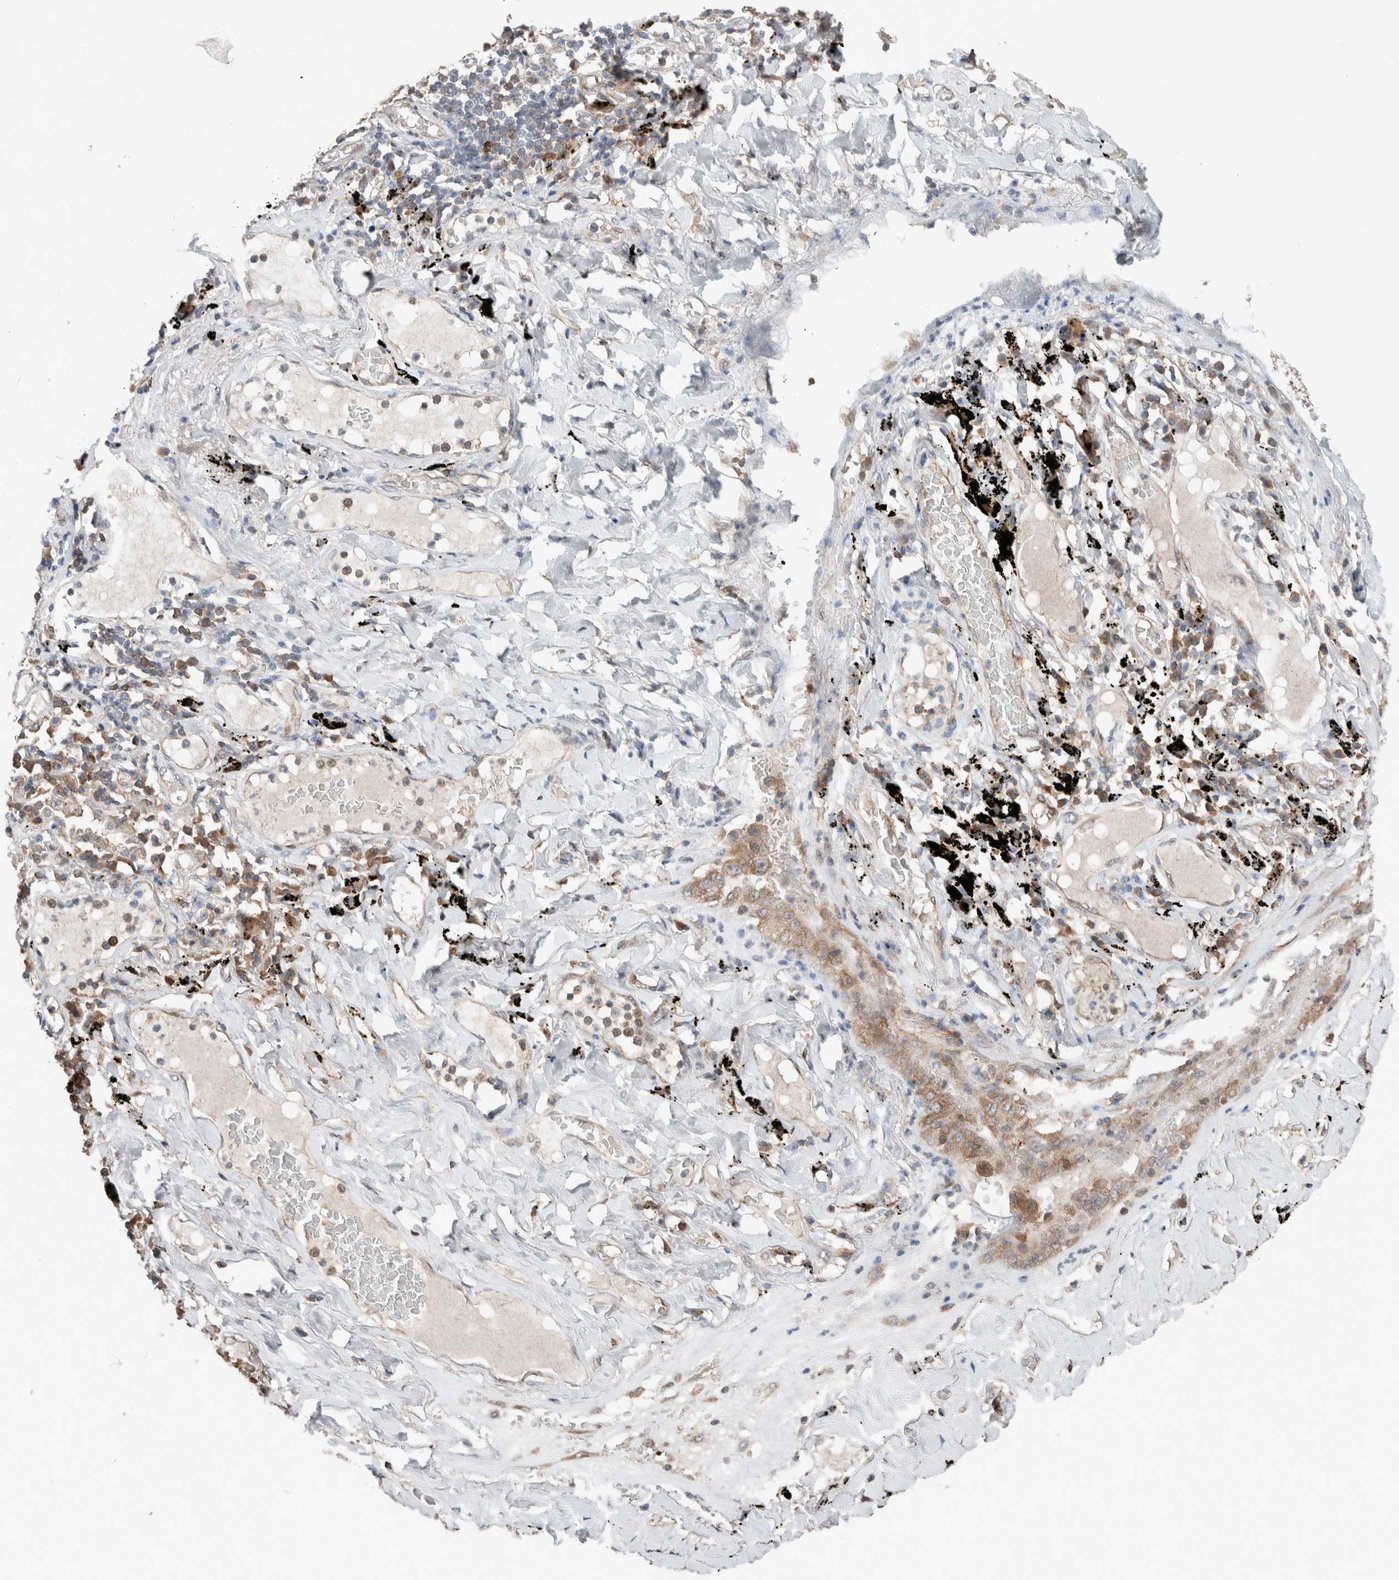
{"staining": {"intensity": "moderate", "quantity": "25%-75%", "location": "cytoplasmic/membranous"}, "tissue": "lung cancer", "cell_type": "Tumor cells", "image_type": "cancer", "snomed": [{"axis": "morphology", "description": "Adenocarcinoma, NOS"}, {"axis": "topography", "description": "Lung"}], "caption": "DAB (3,3'-diaminobenzidine) immunohistochemical staining of human lung adenocarcinoma exhibits moderate cytoplasmic/membranous protein positivity in approximately 25%-75% of tumor cells. The protein of interest is shown in brown color, while the nuclei are stained blue.", "gene": "XPNPEP1", "patient": {"sex": "male", "age": 63}}